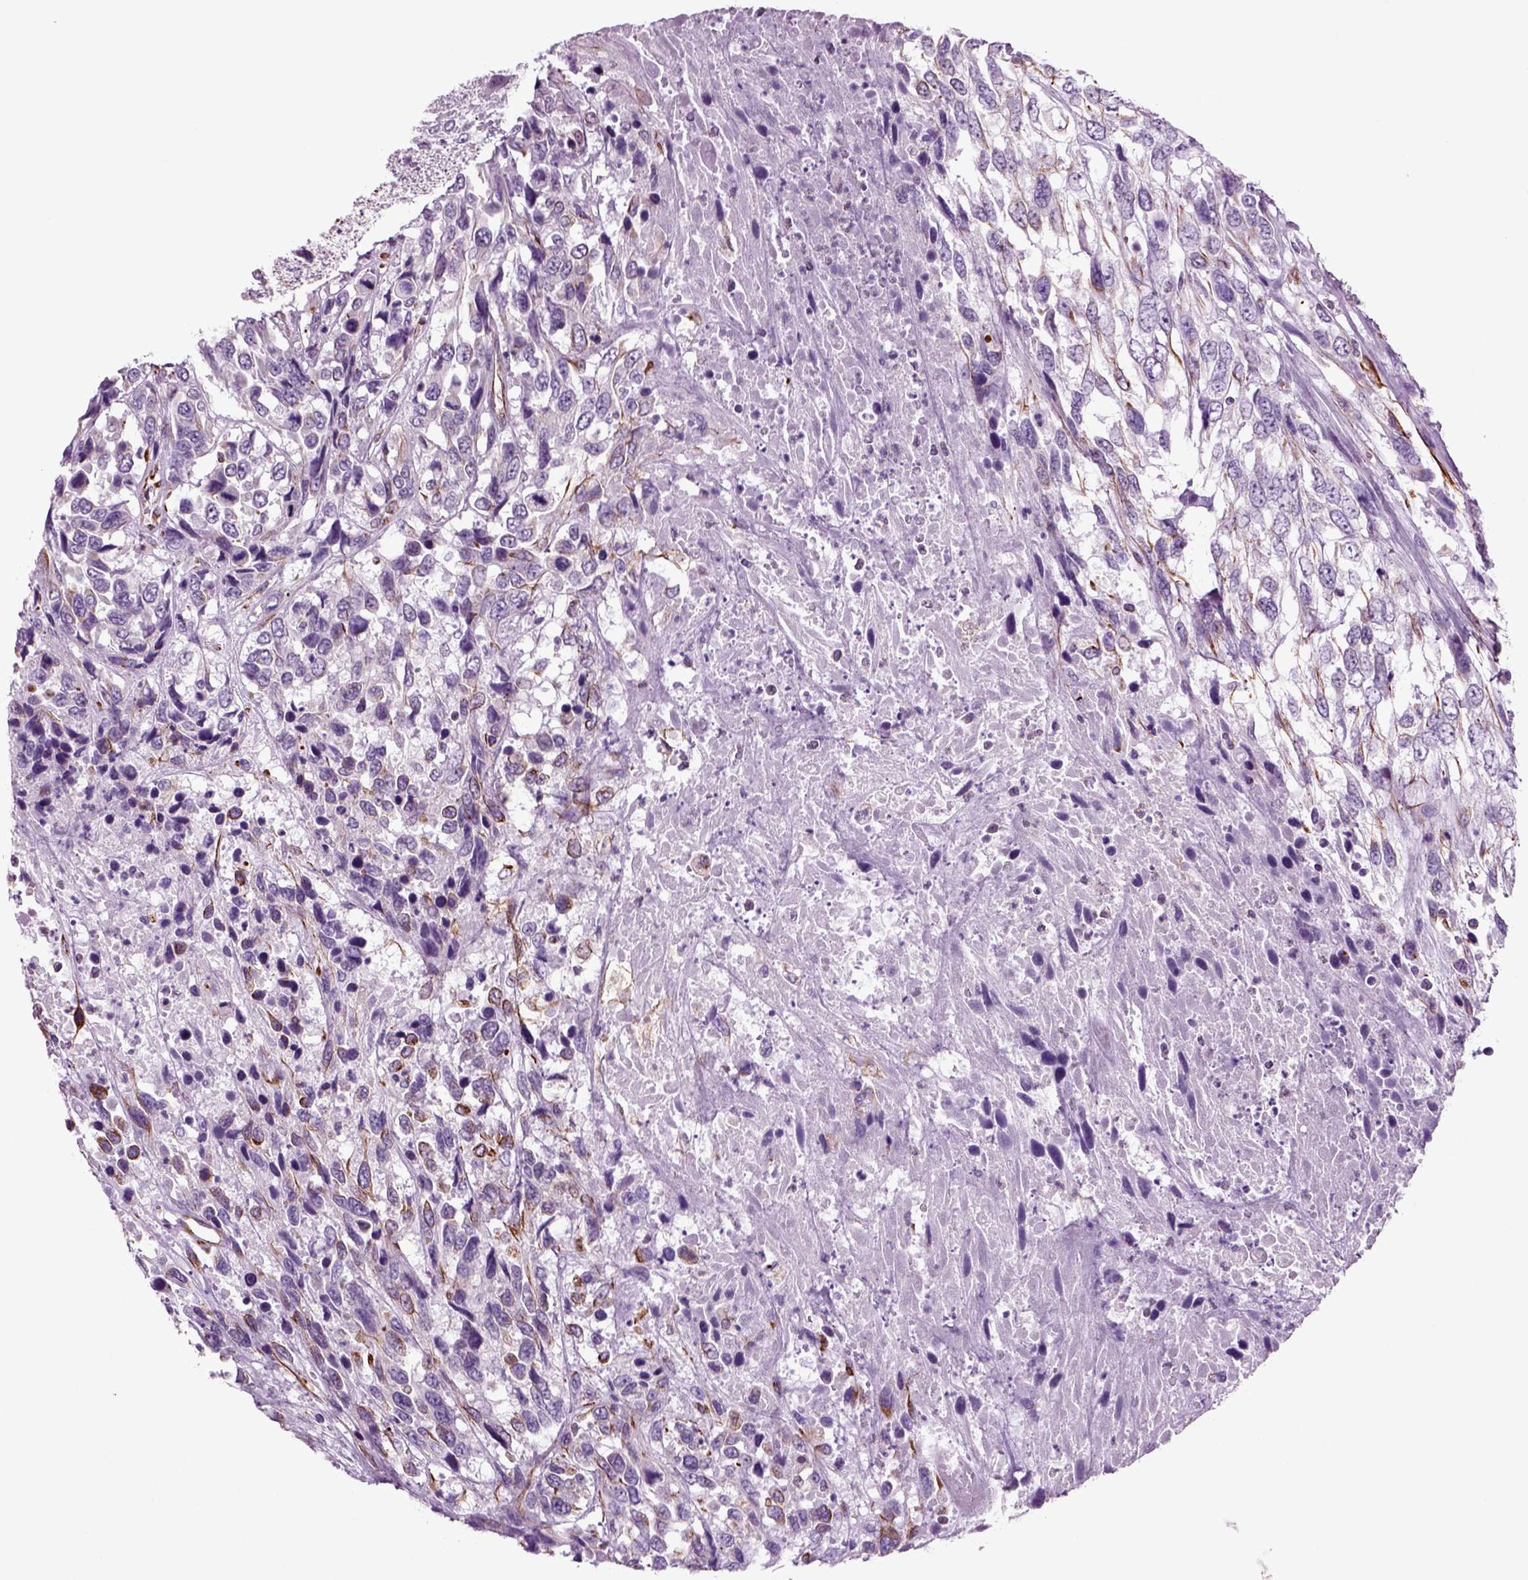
{"staining": {"intensity": "strong", "quantity": "<25%", "location": "cytoplasmic/membranous"}, "tissue": "urothelial cancer", "cell_type": "Tumor cells", "image_type": "cancer", "snomed": [{"axis": "morphology", "description": "Urothelial carcinoma, High grade"}, {"axis": "topography", "description": "Urinary bladder"}], "caption": "IHC photomicrograph of neoplastic tissue: human urothelial cancer stained using IHC exhibits medium levels of strong protein expression localized specifically in the cytoplasmic/membranous of tumor cells, appearing as a cytoplasmic/membranous brown color.", "gene": "ACER3", "patient": {"sex": "female", "age": 70}}